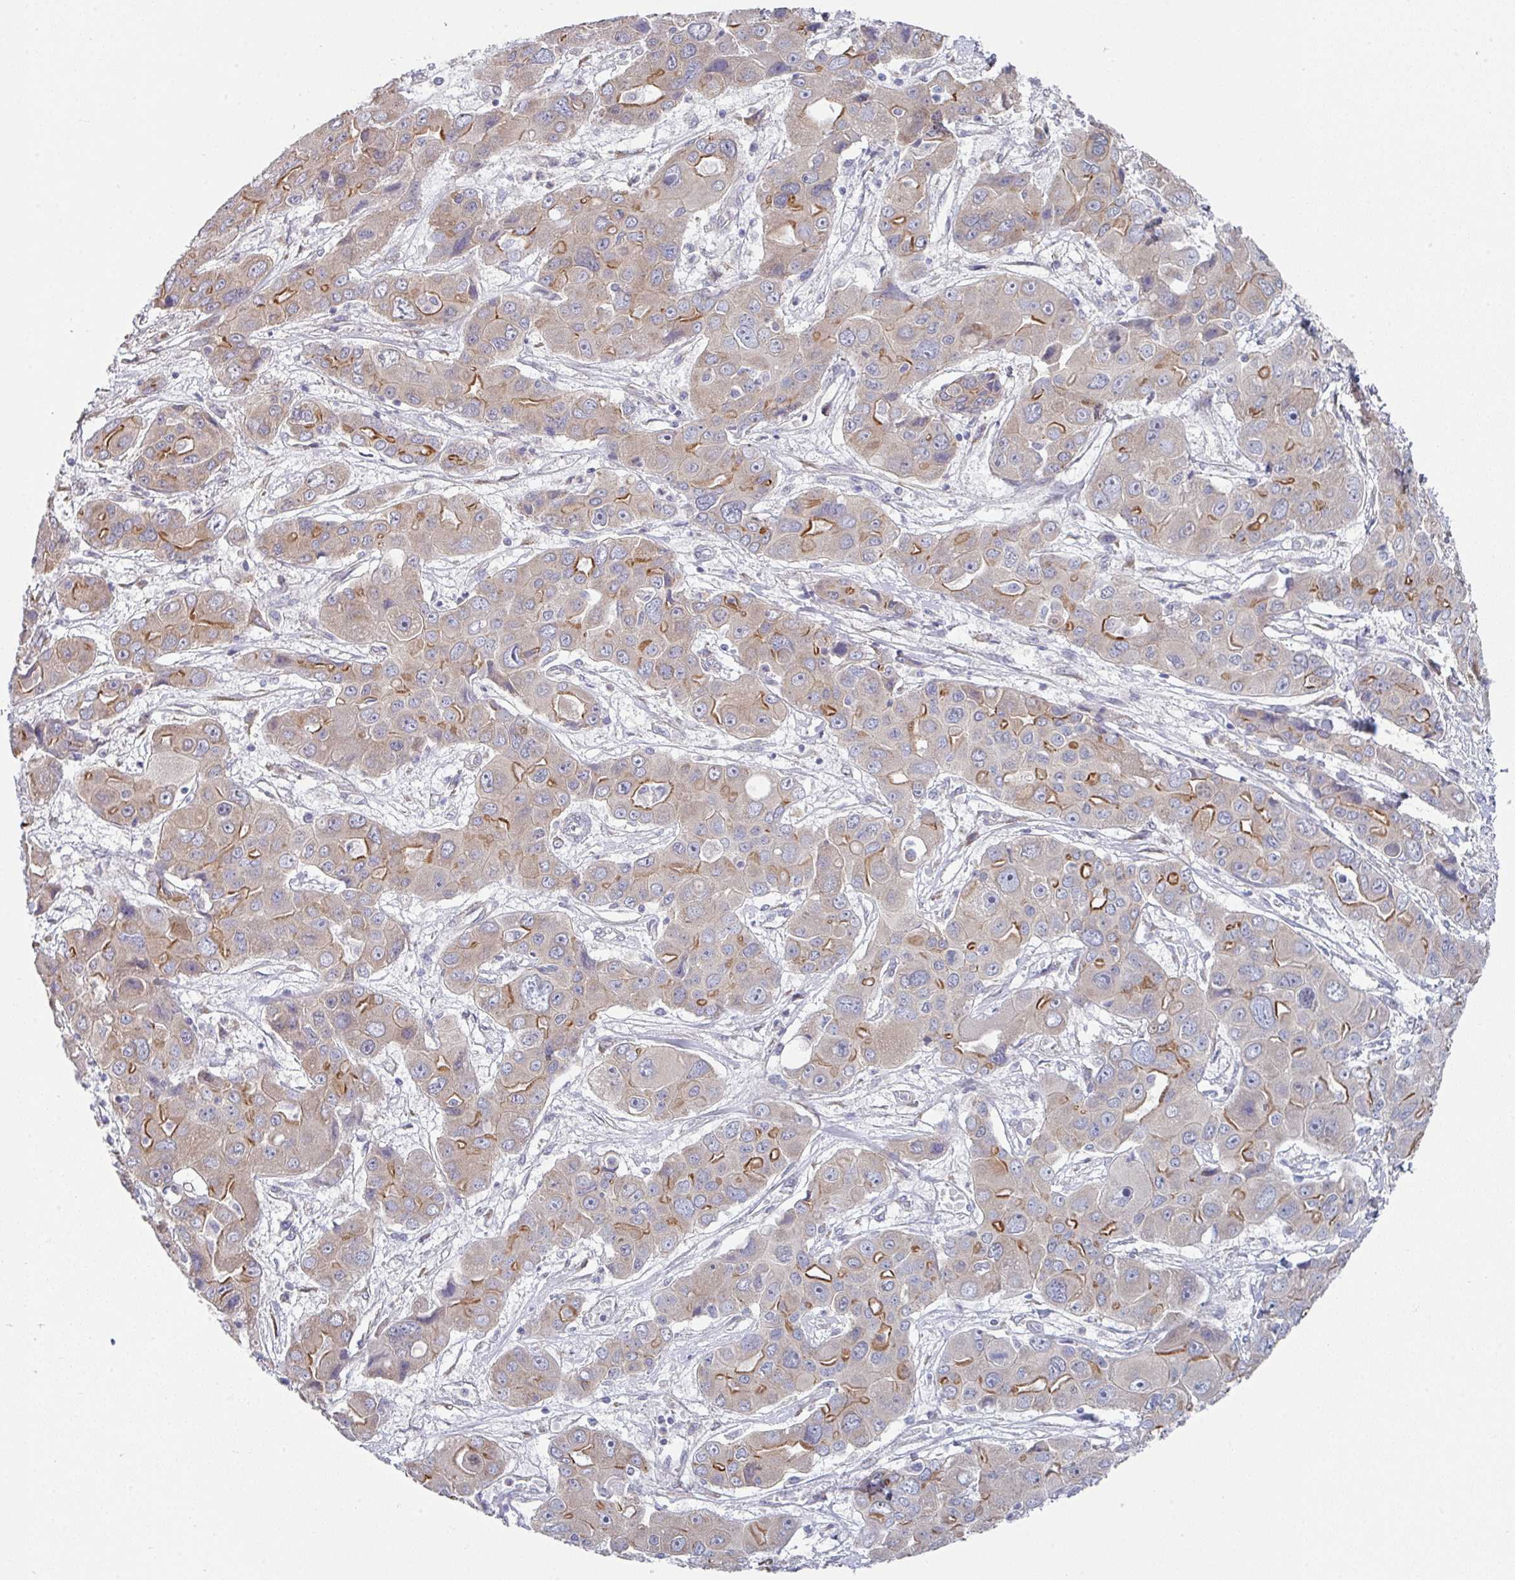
{"staining": {"intensity": "moderate", "quantity": "25%-75%", "location": "cytoplasmic/membranous"}, "tissue": "liver cancer", "cell_type": "Tumor cells", "image_type": "cancer", "snomed": [{"axis": "morphology", "description": "Cholangiocarcinoma"}, {"axis": "topography", "description": "Liver"}], "caption": "Immunohistochemistry (DAB) staining of human liver cancer displays moderate cytoplasmic/membranous protein staining in about 25%-75% of tumor cells.", "gene": "TMED5", "patient": {"sex": "male", "age": 67}}